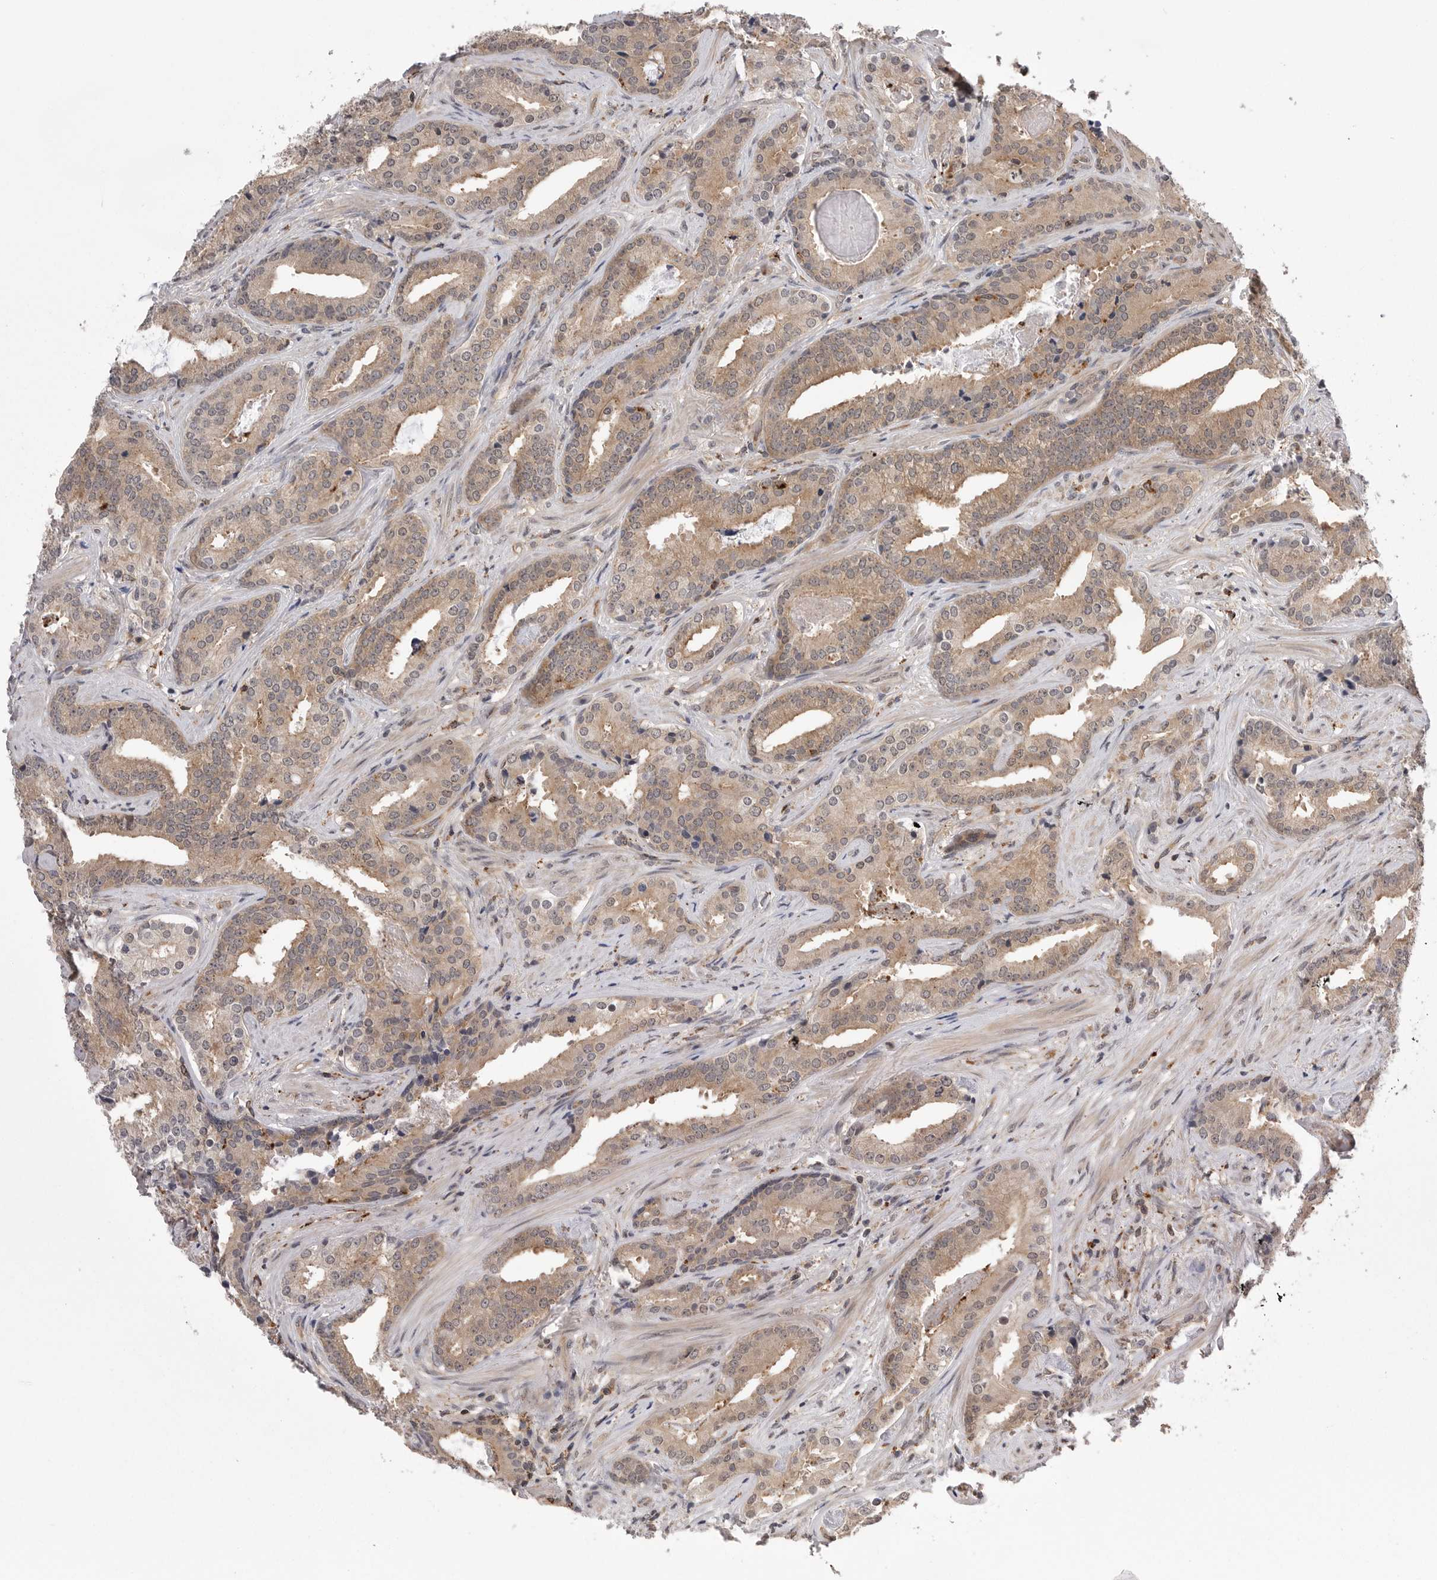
{"staining": {"intensity": "weak", "quantity": ">75%", "location": "cytoplasmic/membranous"}, "tissue": "prostate cancer", "cell_type": "Tumor cells", "image_type": "cancer", "snomed": [{"axis": "morphology", "description": "Adenocarcinoma, Low grade"}, {"axis": "topography", "description": "Prostate"}], "caption": "Immunohistochemistry histopathology image of human prostate low-grade adenocarcinoma stained for a protein (brown), which exhibits low levels of weak cytoplasmic/membranous positivity in about >75% of tumor cells.", "gene": "AOAH", "patient": {"sex": "male", "age": 67}}